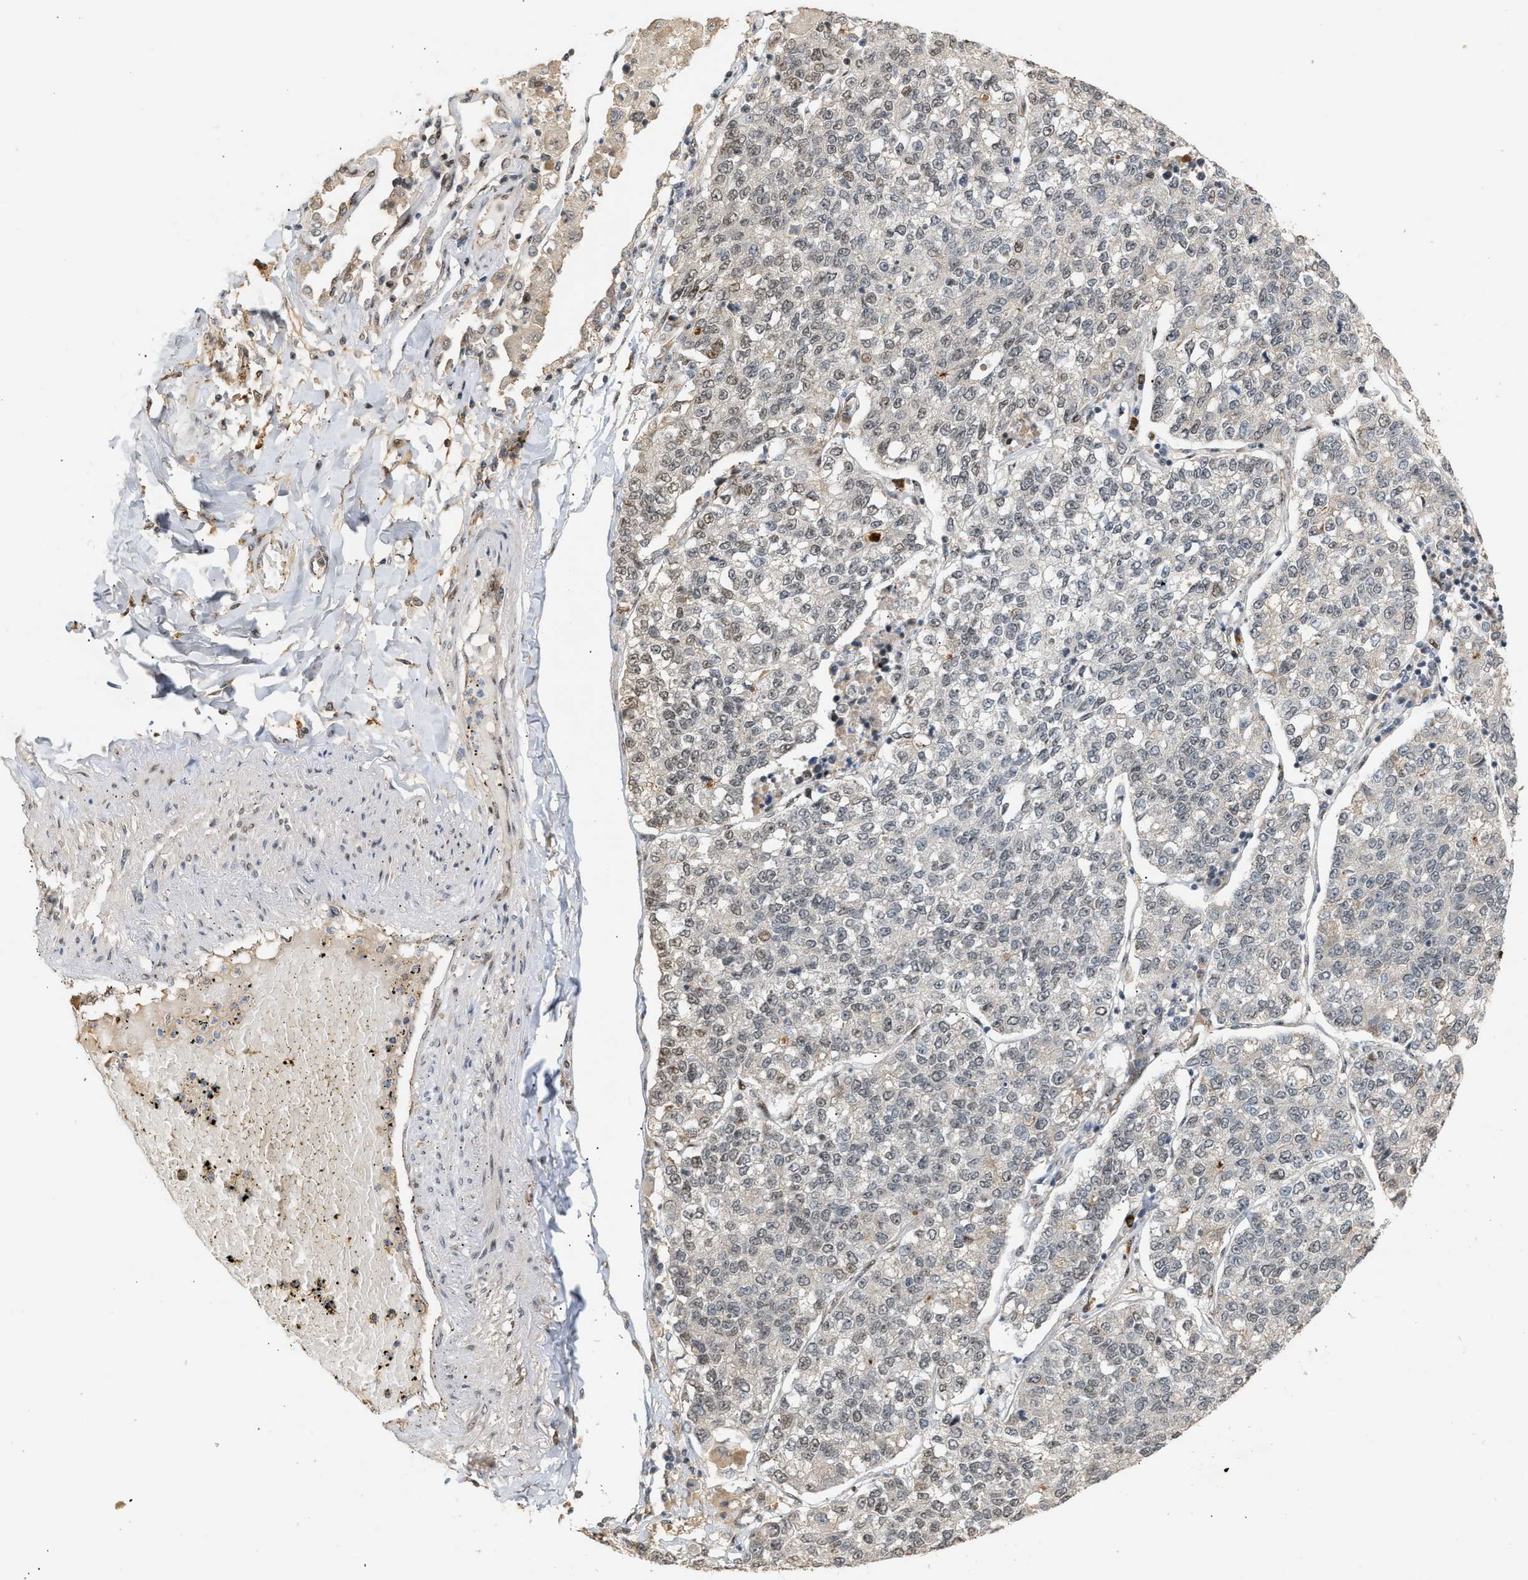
{"staining": {"intensity": "weak", "quantity": "<25%", "location": "nuclear"}, "tissue": "lung cancer", "cell_type": "Tumor cells", "image_type": "cancer", "snomed": [{"axis": "morphology", "description": "Adenocarcinoma, NOS"}, {"axis": "topography", "description": "Lung"}], "caption": "Immunohistochemistry of lung adenocarcinoma shows no expression in tumor cells.", "gene": "ZFAND5", "patient": {"sex": "male", "age": 49}}